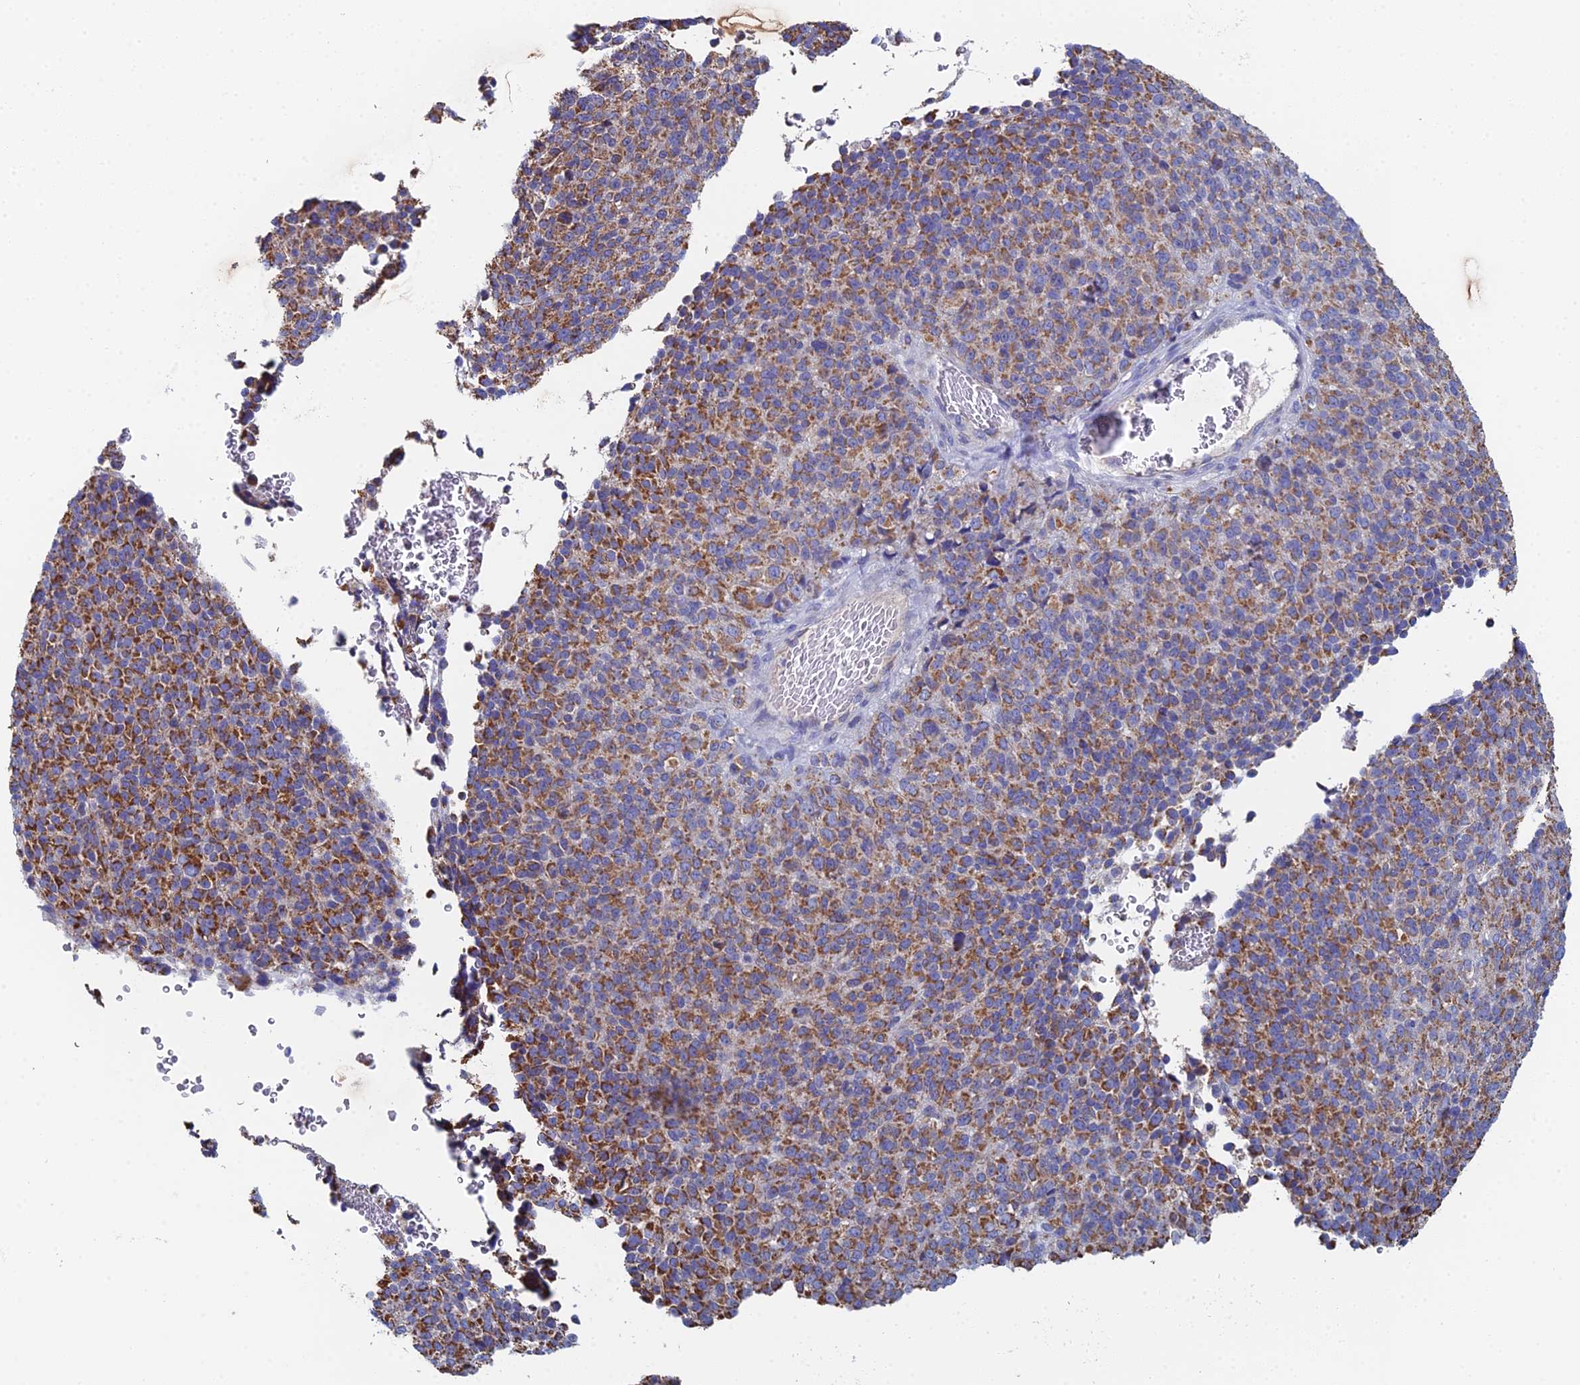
{"staining": {"intensity": "moderate", "quantity": ">75%", "location": "cytoplasmic/membranous"}, "tissue": "melanoma", "cell_type": "Tumor cells", "image_type": "cancer", "snomed": [{"axis": "morphology", "description": "Malignant melanoma, Metastatic site"}, {"axis": "topography", "description": "Brain"}], "caption": "DAB (3,3'-diaminobenzidine) immunohistochemical staining of human malignant melanoma (metastatic site) shows moderate cytoplasmic/membranous protein positivity in about >75% of tumor cells.", "gene": "SPOCK2", "patient": {"sex": "female", "age": 56}}